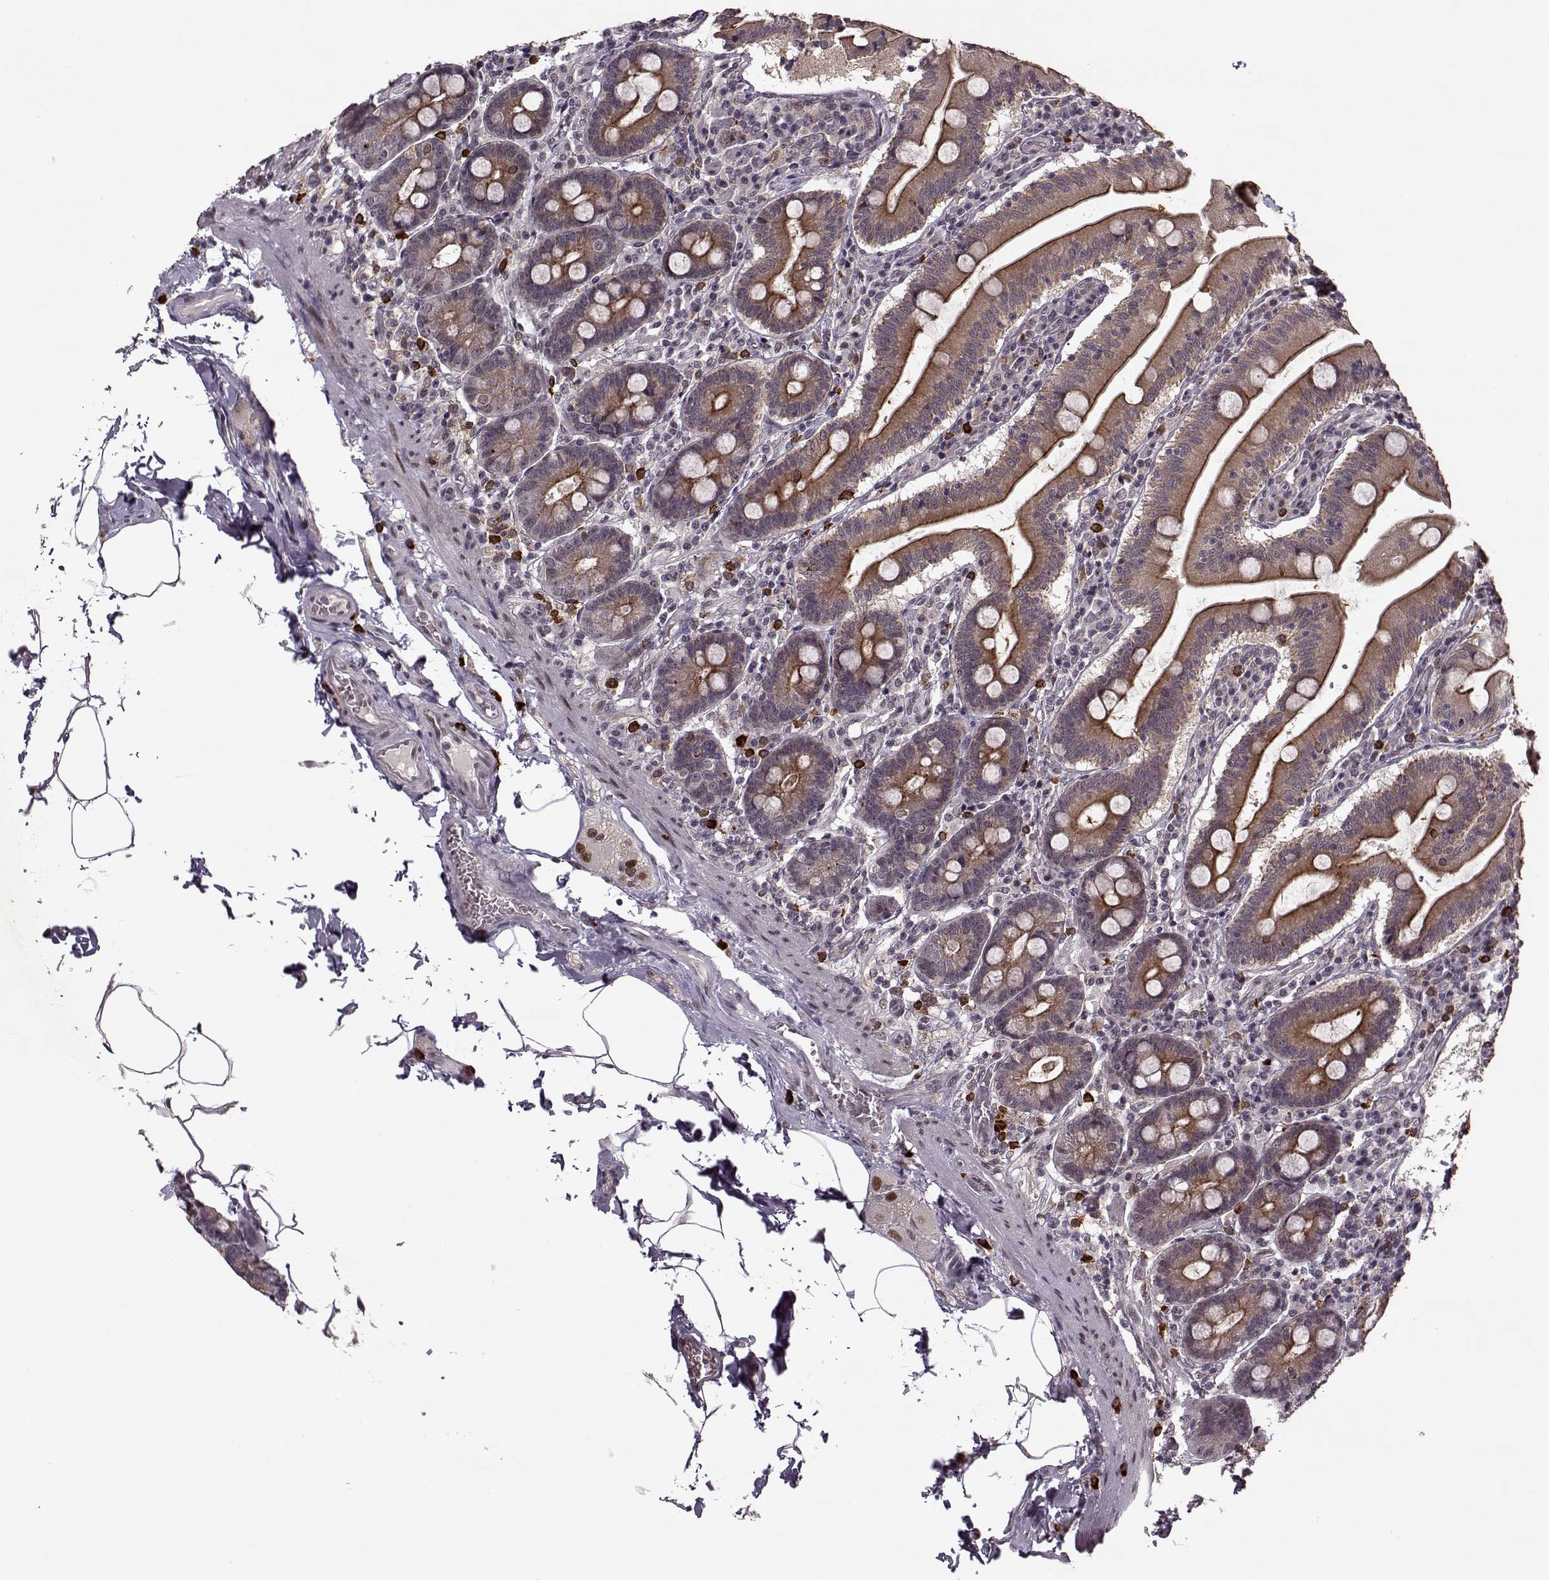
{"staining": {"intensity": "strong", "quantity": ">75%", "location": "cytoplasmic/membranous"}, "tissue": "small intestine", "cell_type": "Glandular cells", "image_type": "normal", "snomed": [{"axis": "morphology", "description": "Normal tissue, NOS"}, {"axis": "topography", "description": "Small intestine"}], "caption": "DAB (3,3'-diaminobenzidine) immunohistochemical staining of normal small intestine demonstrates strong cytoplasmic/membranous protein expression in about >75% of glandular cells.", "gene": "DENND4B", "patient": {"sex": "male", "age": 37}}